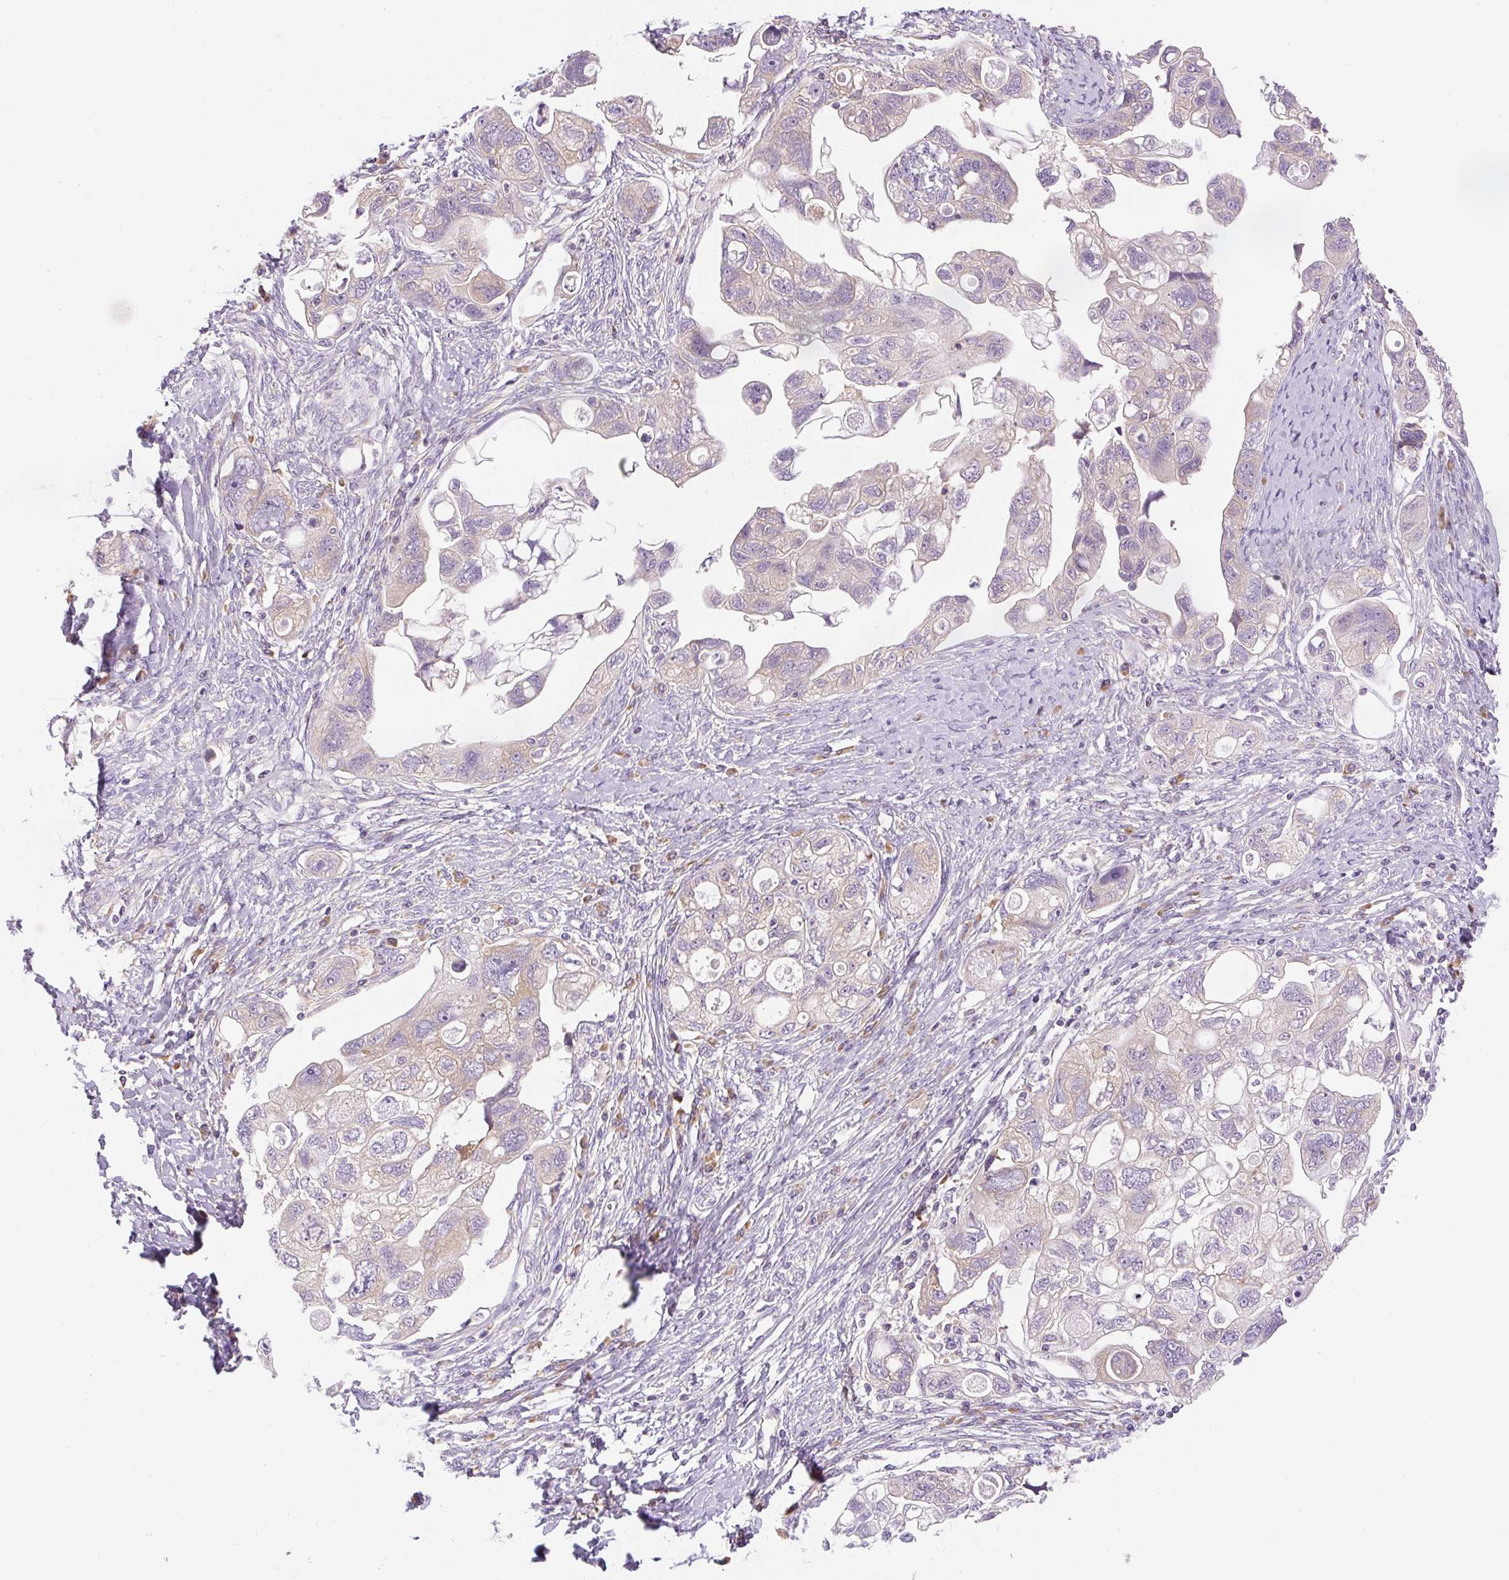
{"staining": {"intensity": "negative", "quantity": "none", "location": "none"}, "tissue": "ovarian cancer", "cell_type": "Tumor cells", "image_type": "cancer", "snomed": [{"axis": "morphology", "description": "Carcinoma, NOS"}, {"axis": "morphology", "description": "Cystadenocarcinoma, serous, NOS"}, {"axis": "topography", "description": "Ovary"}], "caption": "Image shows no significant protein positivity in tumor cells of carcinoma (ovarian).", "gene": "RPL18A", "patient": {"sex": "female", "age": 69}}